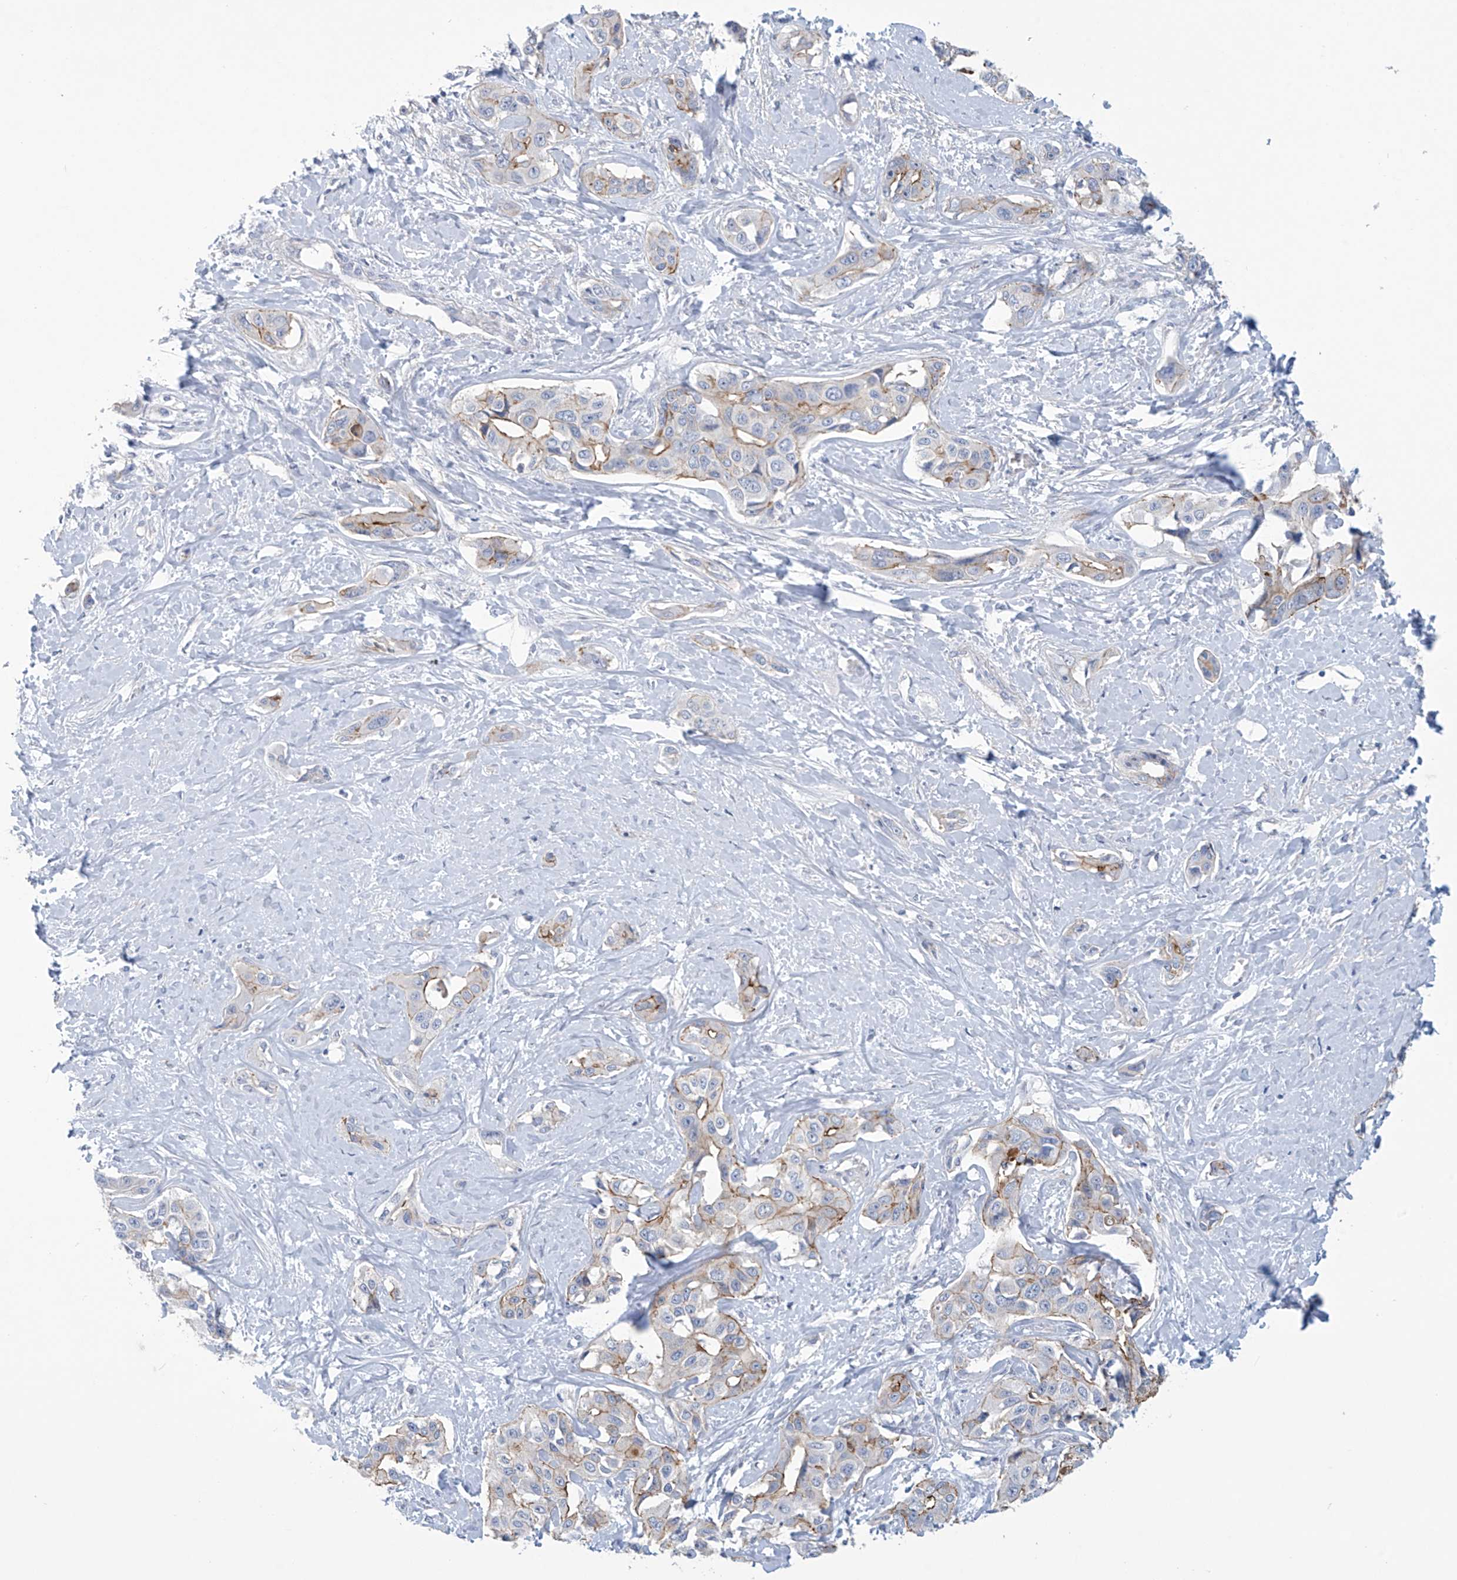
{"staining": {"intensity": "moderate", "quantity": "<25%", "location": "cytoplasmic/membranous"}, "tissue": "liver cancer", "cell_type": "Tumor cells", "image_type": "cancer", "snomed": [{"axis": "morphology", "description": "Cholangiocarcinoma"}, {"axis": "topography", "description": "Liver"}], "caption": "A low amount of moderate cytoplasmic/membranous expression is identified in about <25% of tumor cells in liver cancer tissue. (DAB IHC, brown staining for protein, blue staining for nuclei).", "gene": "ABHD13", "patient": {"sex": "male", "age": 59}}